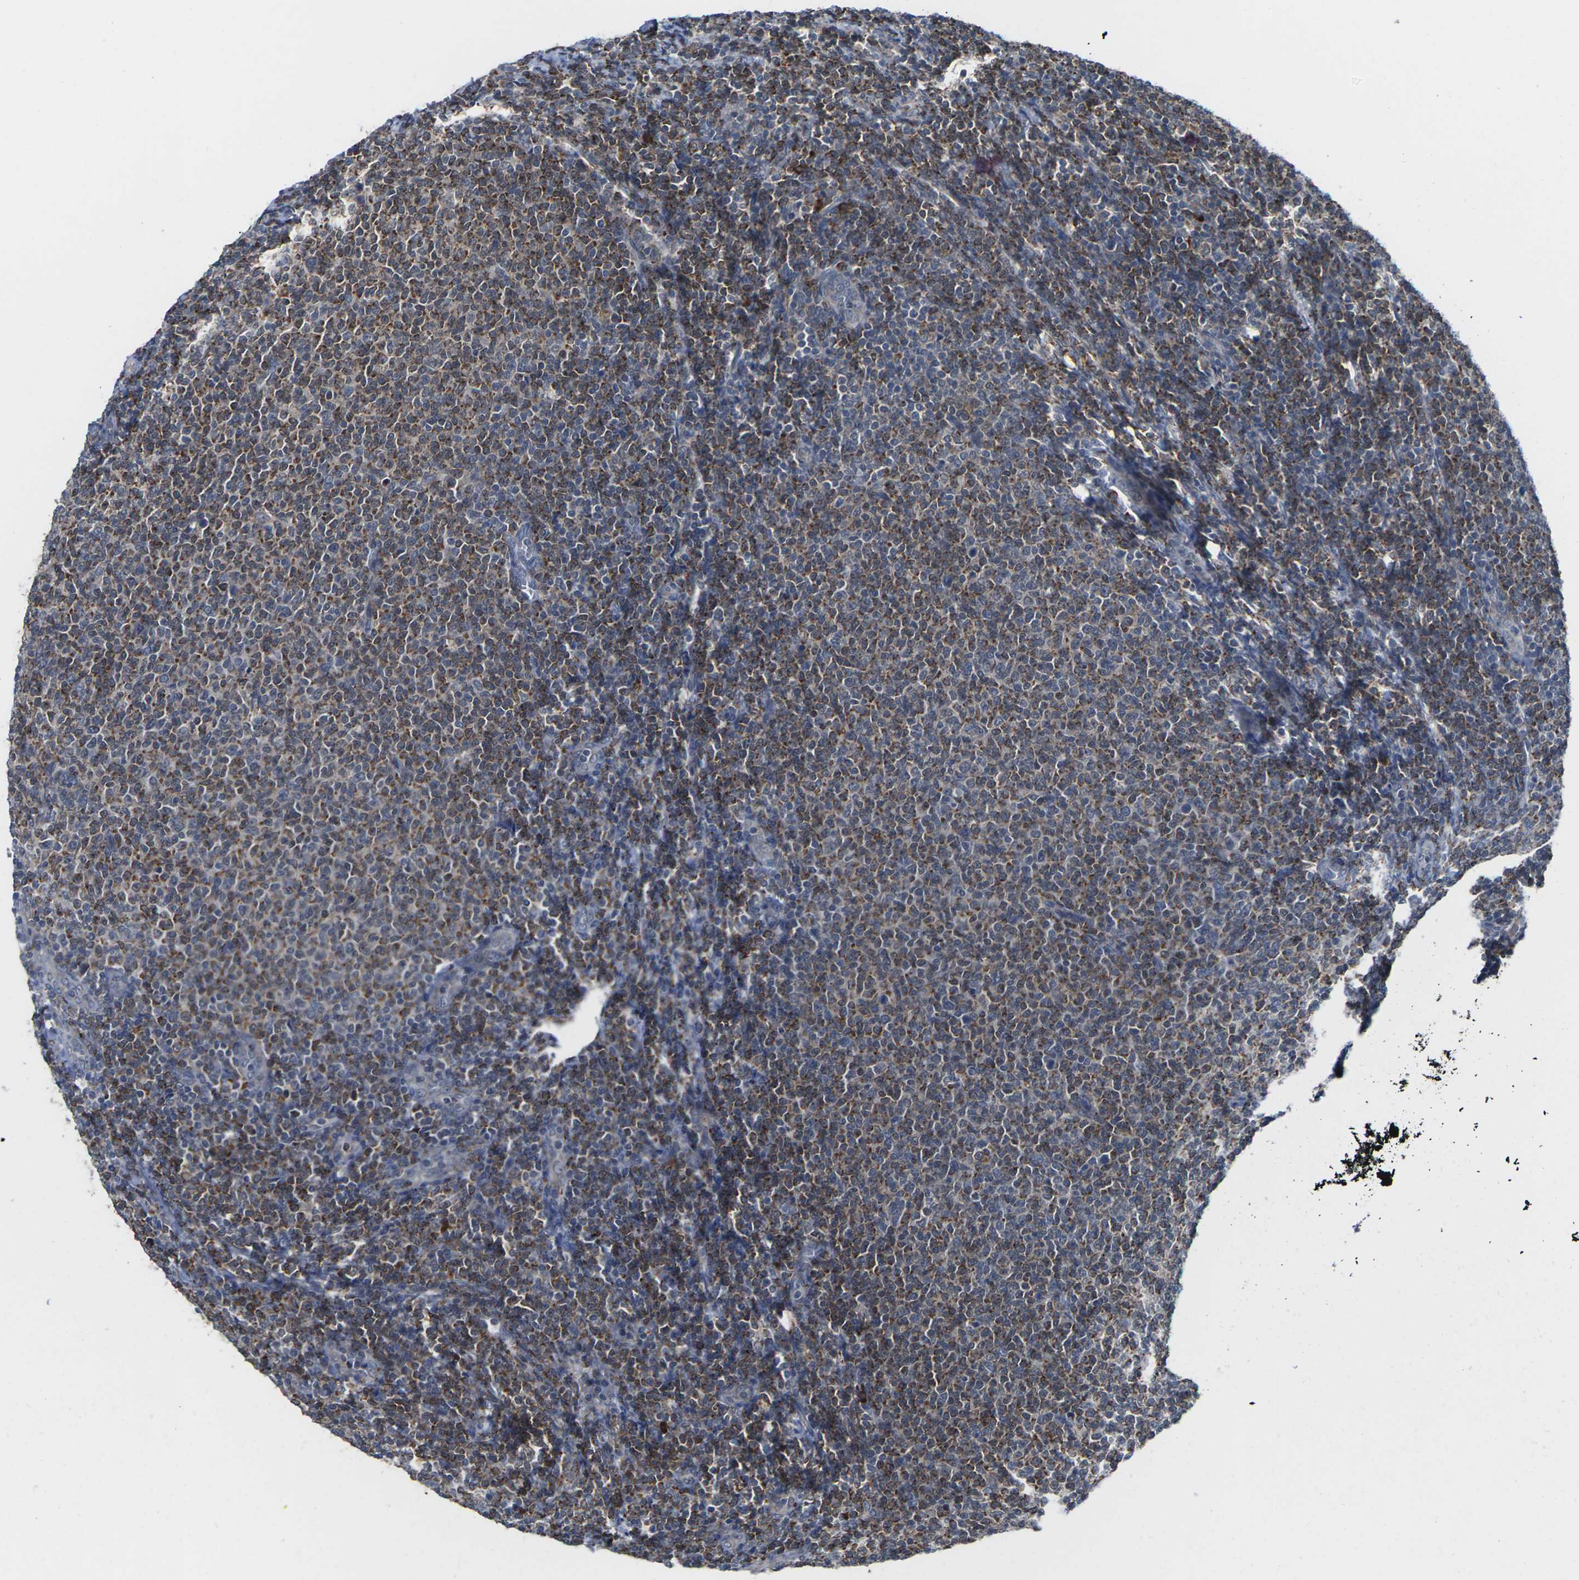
{"staining": {"intensity": "moderate", "quantity": ">75%", "location": "cytoplasmic/membranous"}, "tissue": "lymphoma", "cell_type": "Tumor cells", "image_type": "cancer", "snomed": [{"axis": "morphology", "description": "Malignant lymphoma, non-Hodgkin's type, Low grade"}, {"axis": "topography", "description": "Lymph node"}], "caption": "Protein expression by immunohistochemistry (IHC) exhibits moderate cytoplasmic/membranous positivity in approximately >75% of tumor cells in lymphoma.", "gene": "PDZK1IP1", "patient": {"sex": "male", "age": 66}}